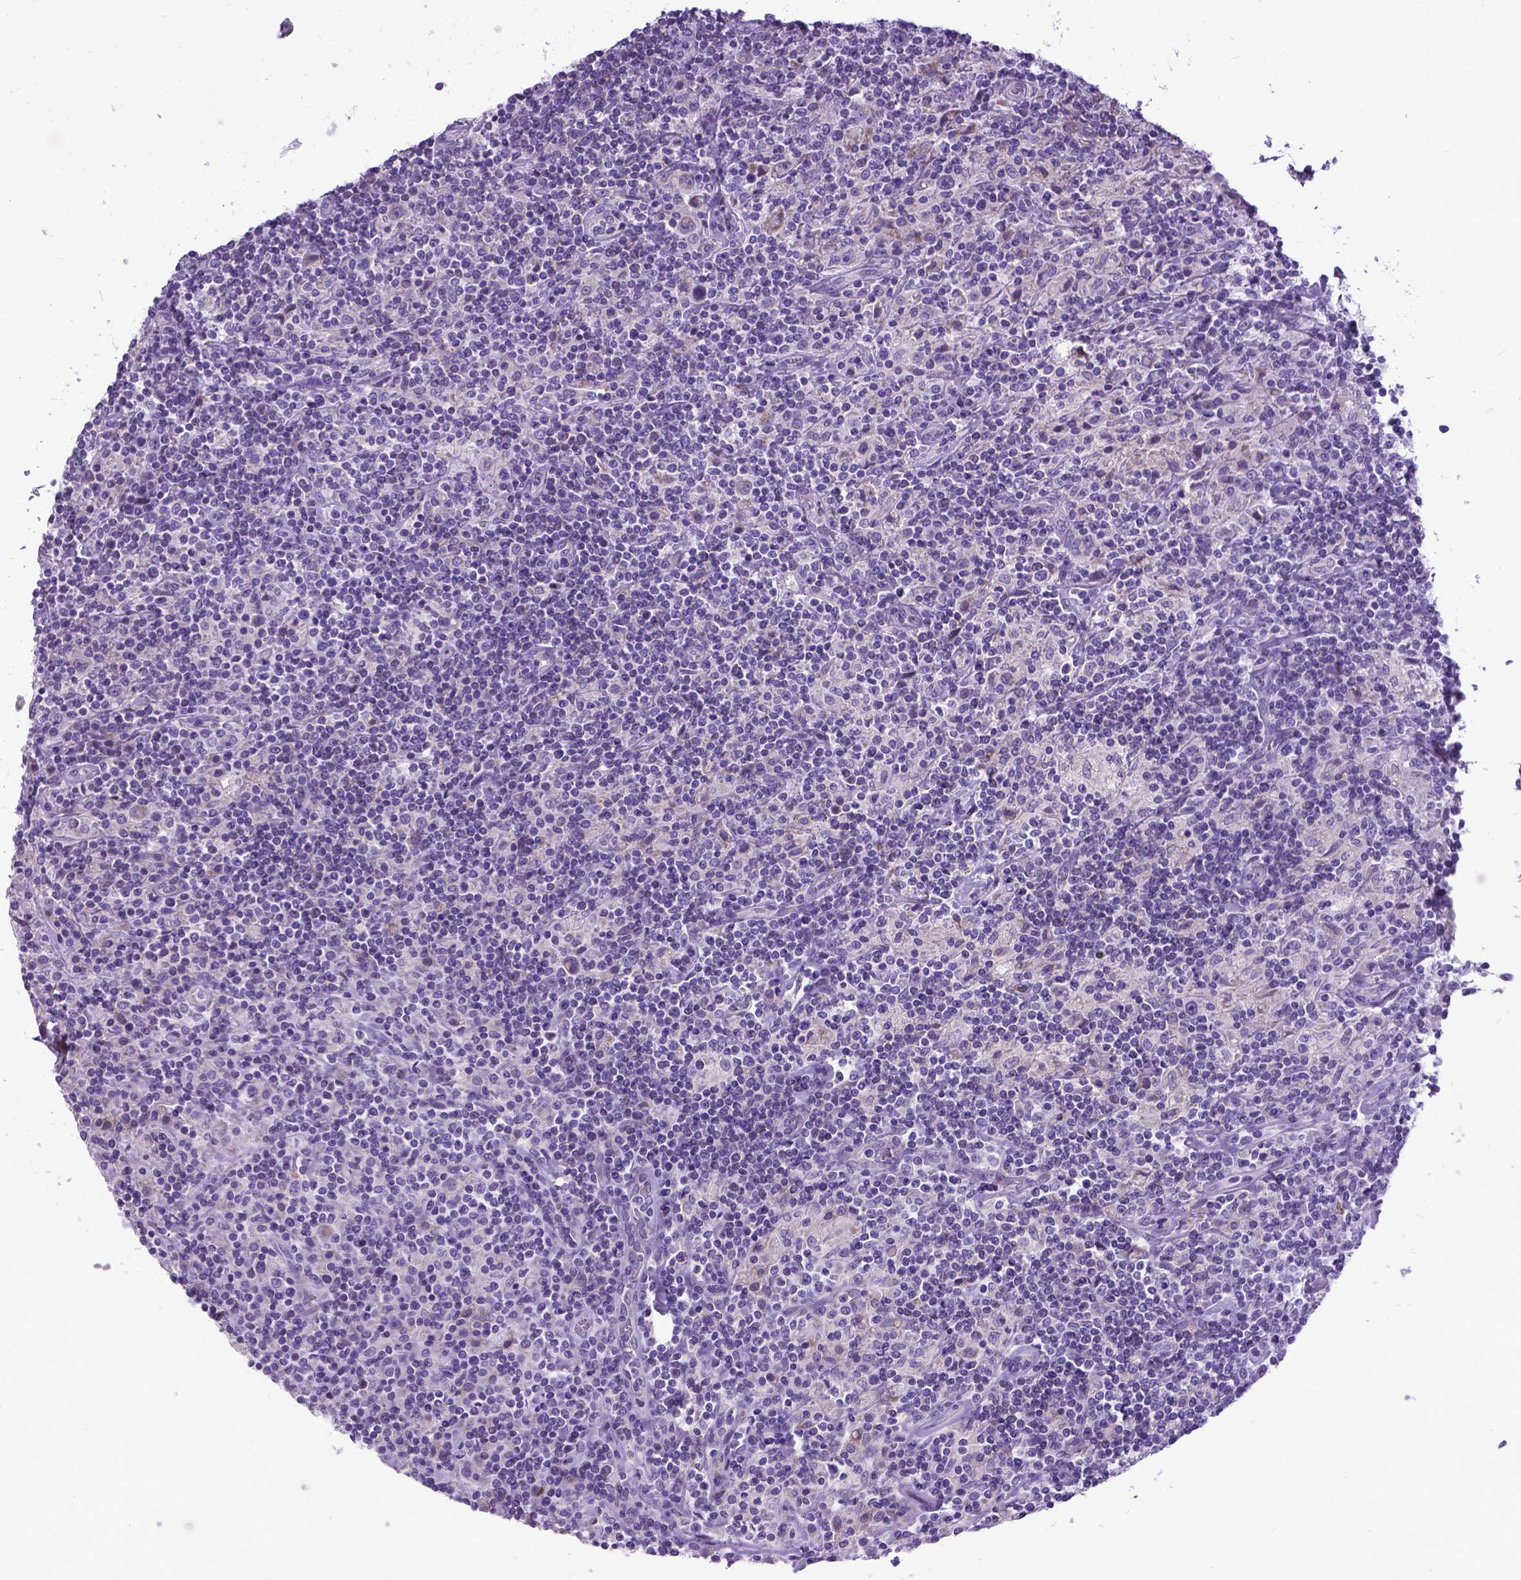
{"staining": {"intensity": "negative", "quantity": "none", "location": "none"}, "tissue": "lymphoma", "cell_type": "Tumor cells", "image_type": "cancer", "snomed": [{"axis": "morphology", "description": "Hodgkin's disease, NOS"}, {"axis": "topography", "description": "Lymph node"}], "caption": "This is an IHC micrograph of Hodgkin's disease. There is no staining in tumor cells.", "gene": "PLK5", "patient": {"sex": "male", "age": 70}}